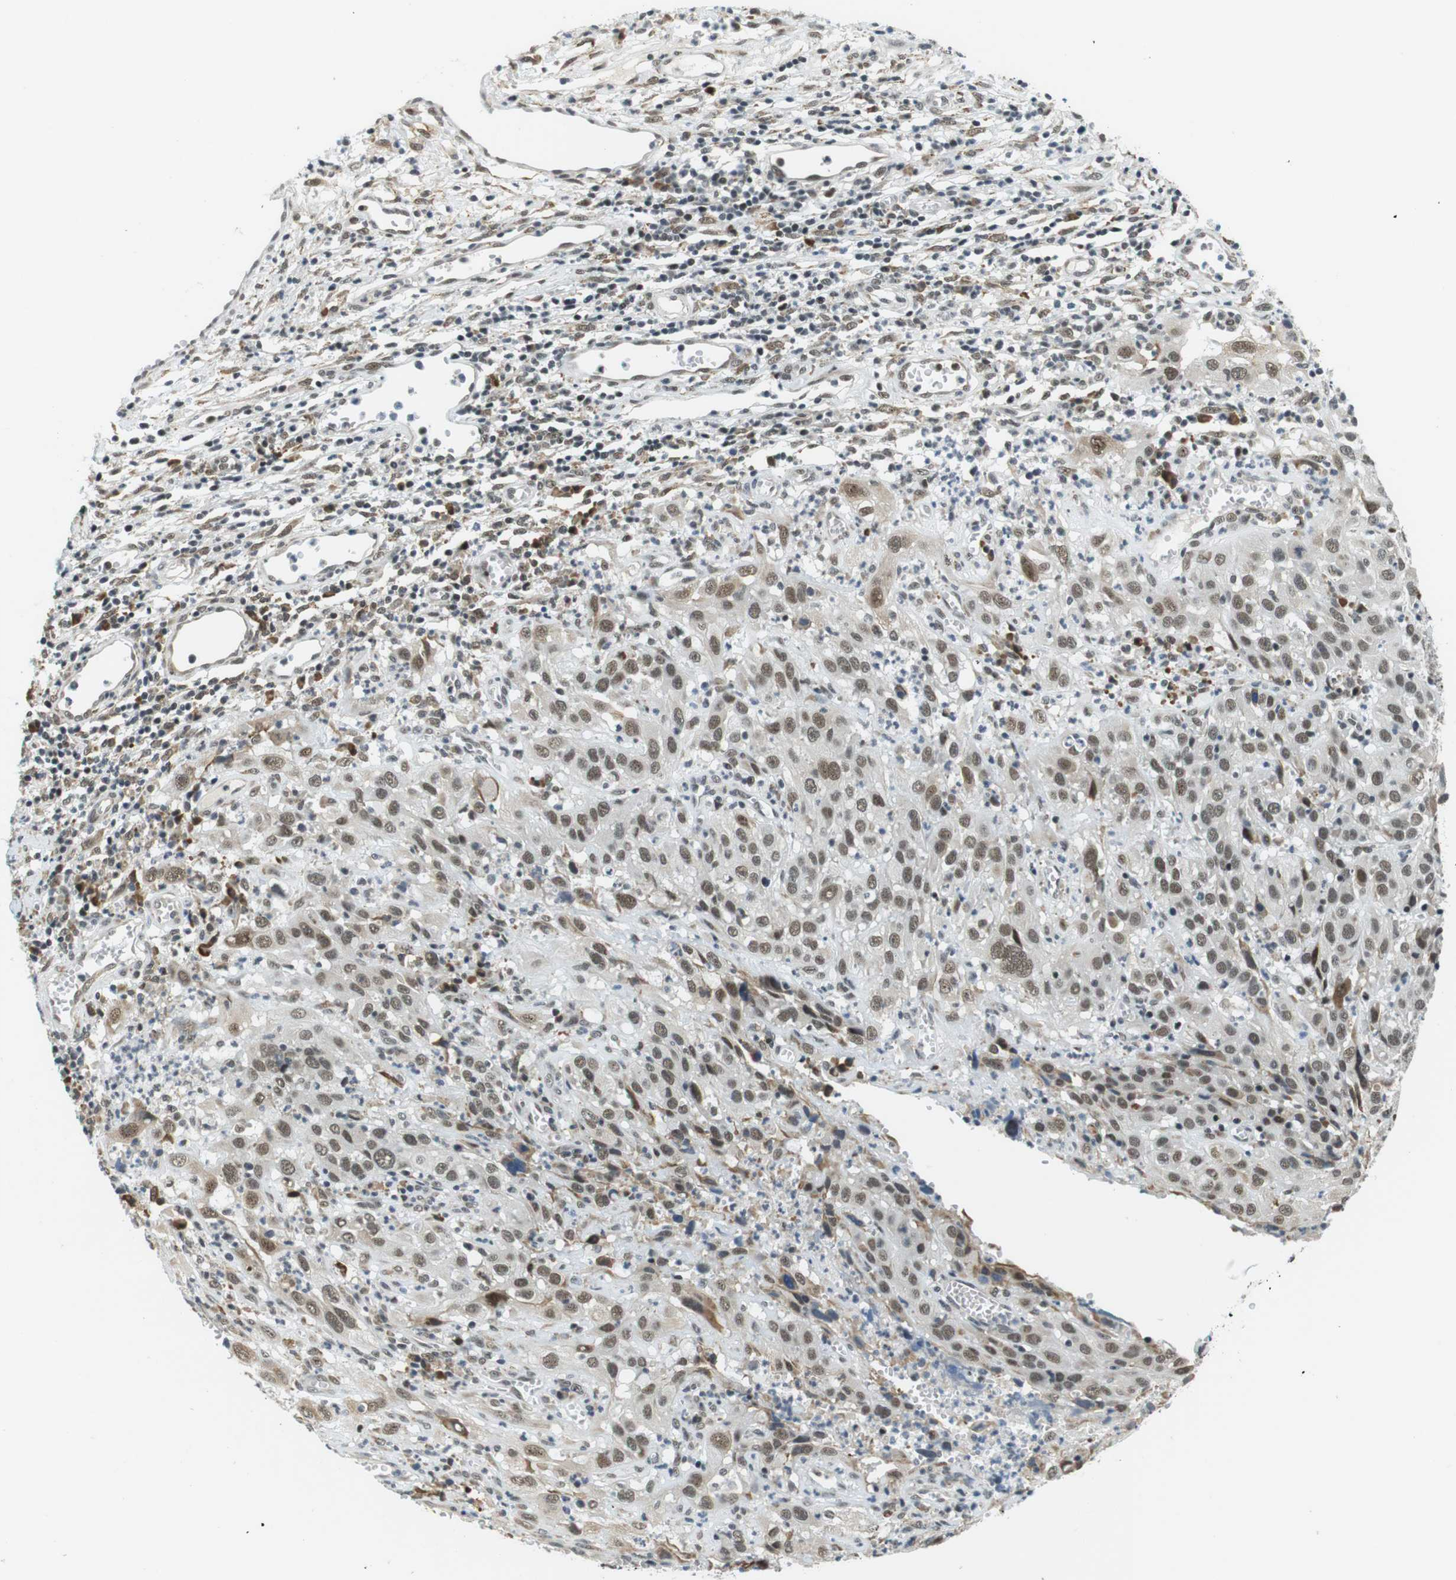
{"staining": {"intensity": "moderate", "quantity": ">75%", "location": "nuclear"}, "tissue": "cervical cancer", "cell_type": "Tumor cells", "image_type": "cancer", "snomed": [{"axis": "morphology", "description": "Squamous cell carcinoma, NOS"}, {"axis": "topography", "description": "Cervix"}], "caption": "Moderate nuclear positivity for a protein is appreciated in about >75% of tumor cells of cervical cancer (squamous cell carcinoma) using IHC.", "gene": "RNF38", "patient": {"sex": "female", "age": 32}}